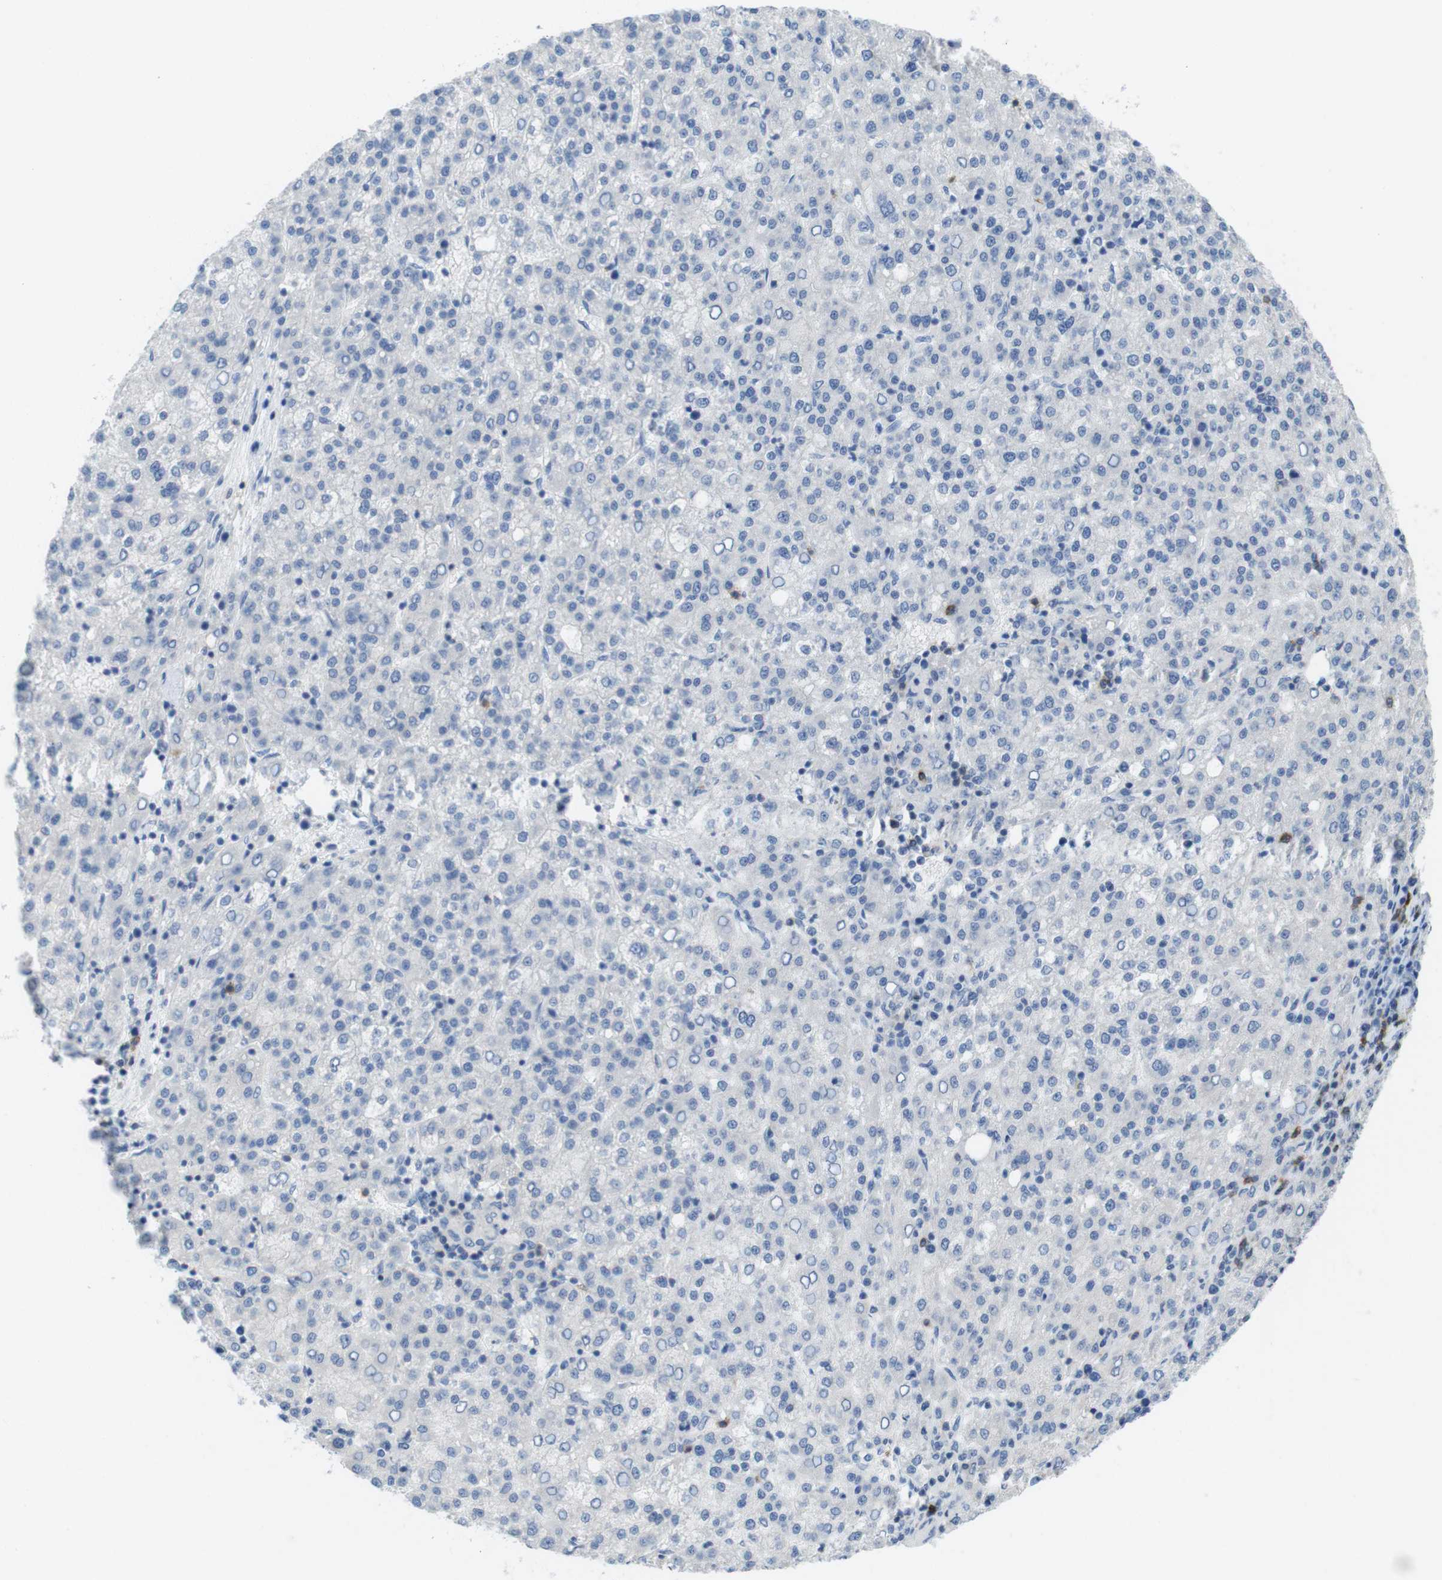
{"staining": {"intensity": "negative", "quantity": "none", "location": "none"}, "tissue": "liver cancer", "cell_type": "Tumor cells", "image_type": "cancer", "snomed": [{"axis": "morphology", "description": "Carcinoma, Hepatocellular, NOS"}, {"axis": "topography", "description": "Liver"}], "caption": "Immunohistochemistry (IHC) image of neoplastic tissue: human liver cancer stained with DAB (3,3'-diaminobenzidine) exhibits no significant protein staining in tumor cells. Brightfield microscopy of IHC stained with DAB (3,3'-diaminobenzidine) (brown) and hematoxylin (blue), captured at high magnification.", "gene": "CD5", "patient": {"sex": "female", "age": 58}}